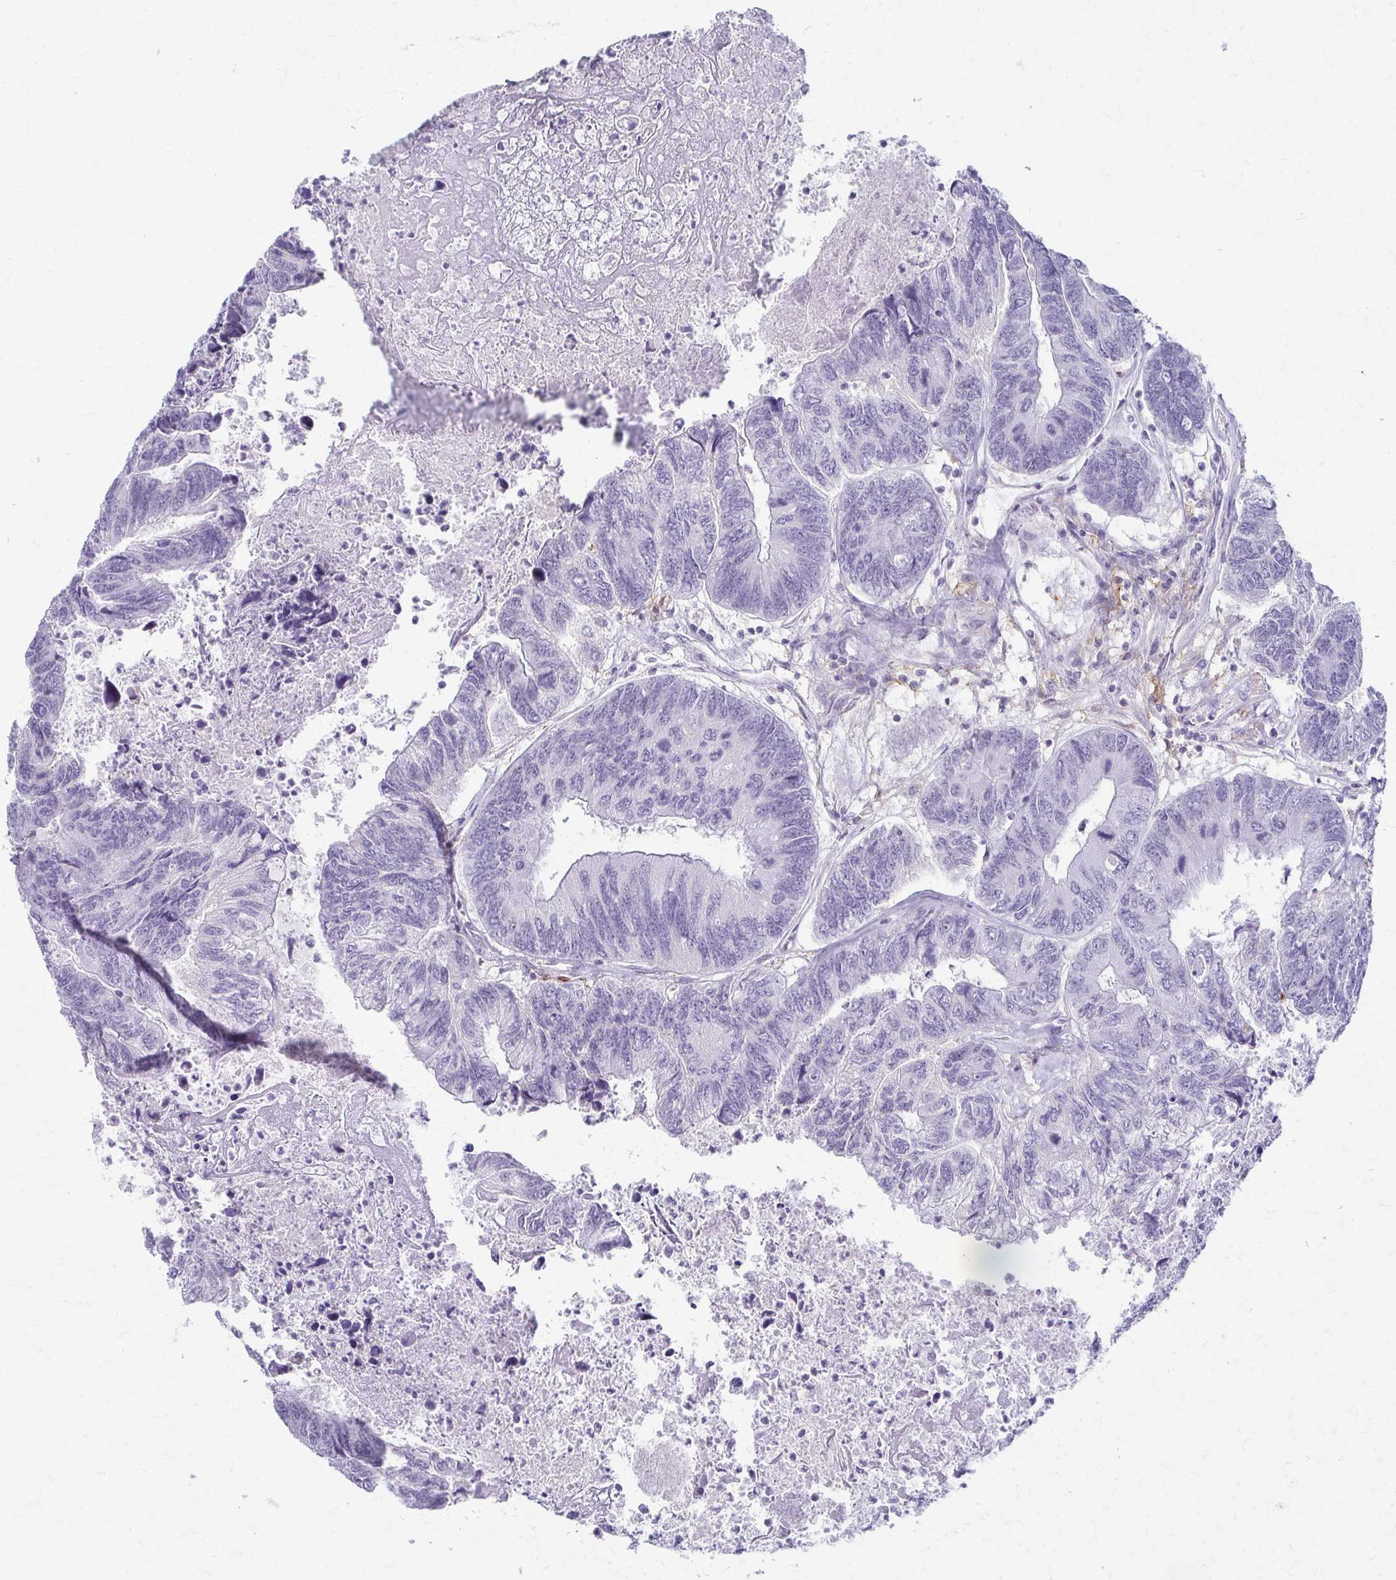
{"staining": {"intensity": "negative", "quantity": "none", "location": "none"}, "tissue": "colorectal cancer", "cell_type": "Tumor cells", "image_type": "cancer", "snomed": [{"axis": "morphology", "description": "Adenocarcinoma, NOS"}, {"axis": "topography", "description": "Colon"}], "caption": "High magnification brightfield microscopy of colorectal cancer stained with DAB (3,3'-diaminobenzidine) (brown) and counterstained with hematoxylin (blue): tumor cells show no significant positivity.", "gene": "FCGR2B", "patient": {"sex": "female", "age": 67}}